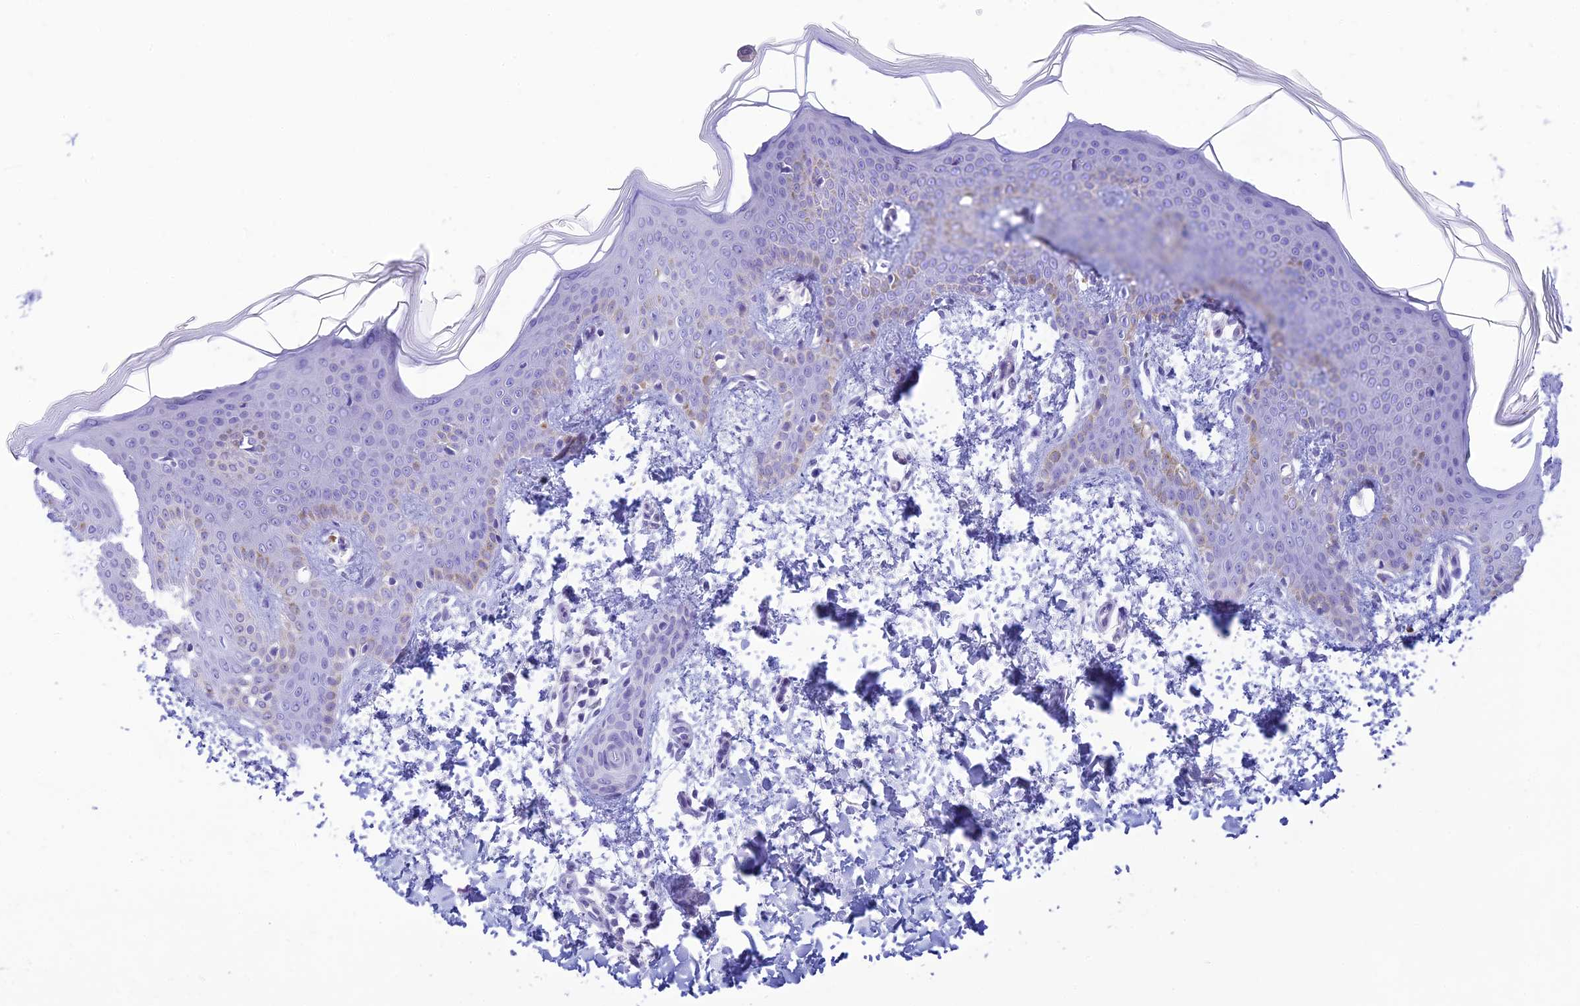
{"staining": {"intensity": "negative", "quantity": "none", "location": "none"}, "tissue": "skin", "cell_type": "Fibroblasts", "image_type": "normal", "snomed": [{"axis": "morphology", "description": "Normal tissue, NOS"}, {"axis": "topography", "description": "Skin"}], "caption": "Immunohistochemistry micrograph of normal skin stained for a protein (brown), which displays no positivity in fibroblasts. Nuclei are stained in blue.", "gene": "FBXW4", "patient": {"sex": "male", "age": 36}}